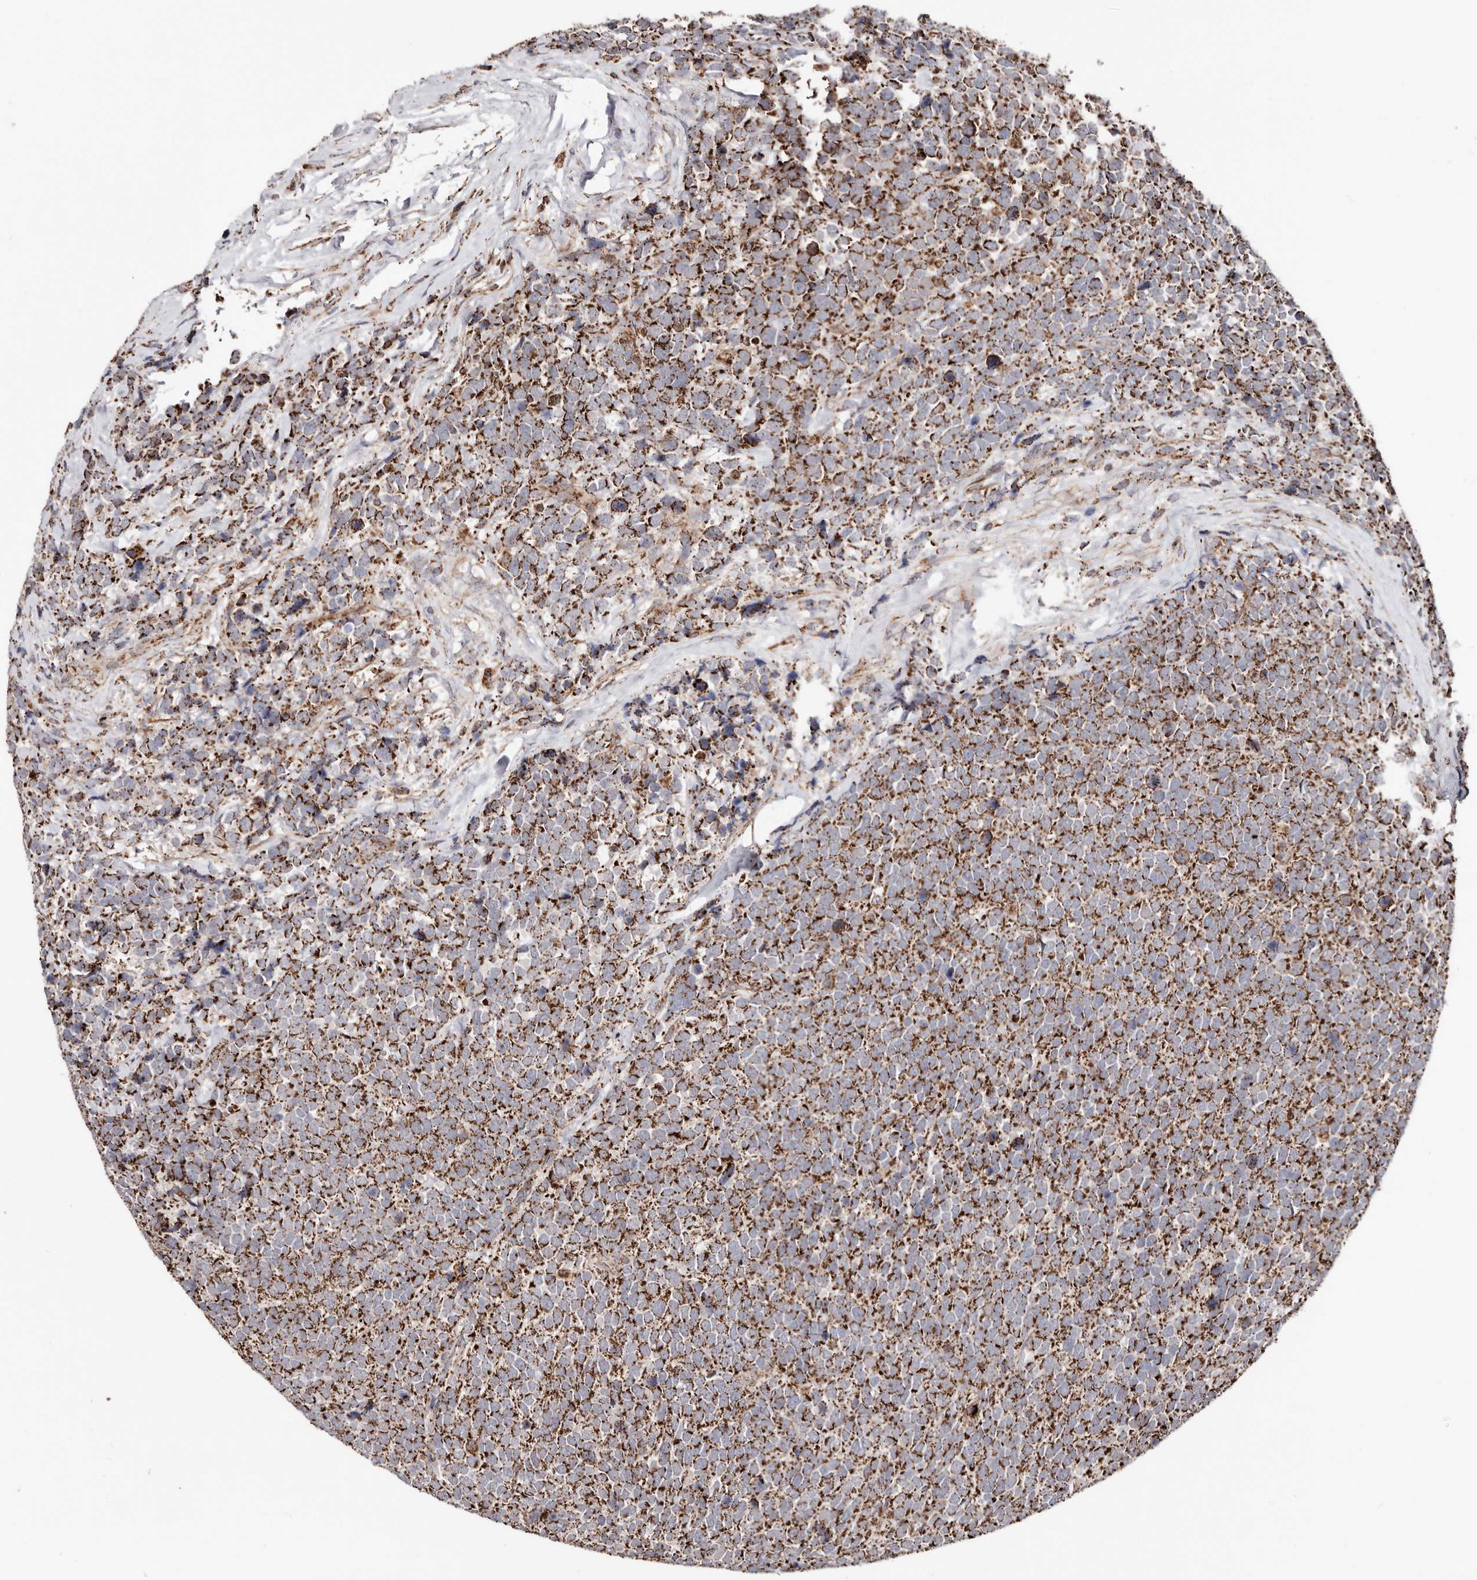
{"staining": {"intensity": "strong", "quantity": ">75%", "location": "cytoplasmic/membranous"}, "tissue": "urothelial cancer", "cell_type": "Tumor cells", "image_type": "cancer", "snomed": [{"axis": "morphology", "description": "Urothelial carcinoma, High grade"}, {"axis": "topography", "description": "Urinary bladder"}], "caption": "Urothelial cancer stained with a brown dye exhibits strong cytoplasmic/membranous positive expression in about >75% of tumor cells.", "gene": "PRKACB", "patient": {"sex": "female", "age": 82}}